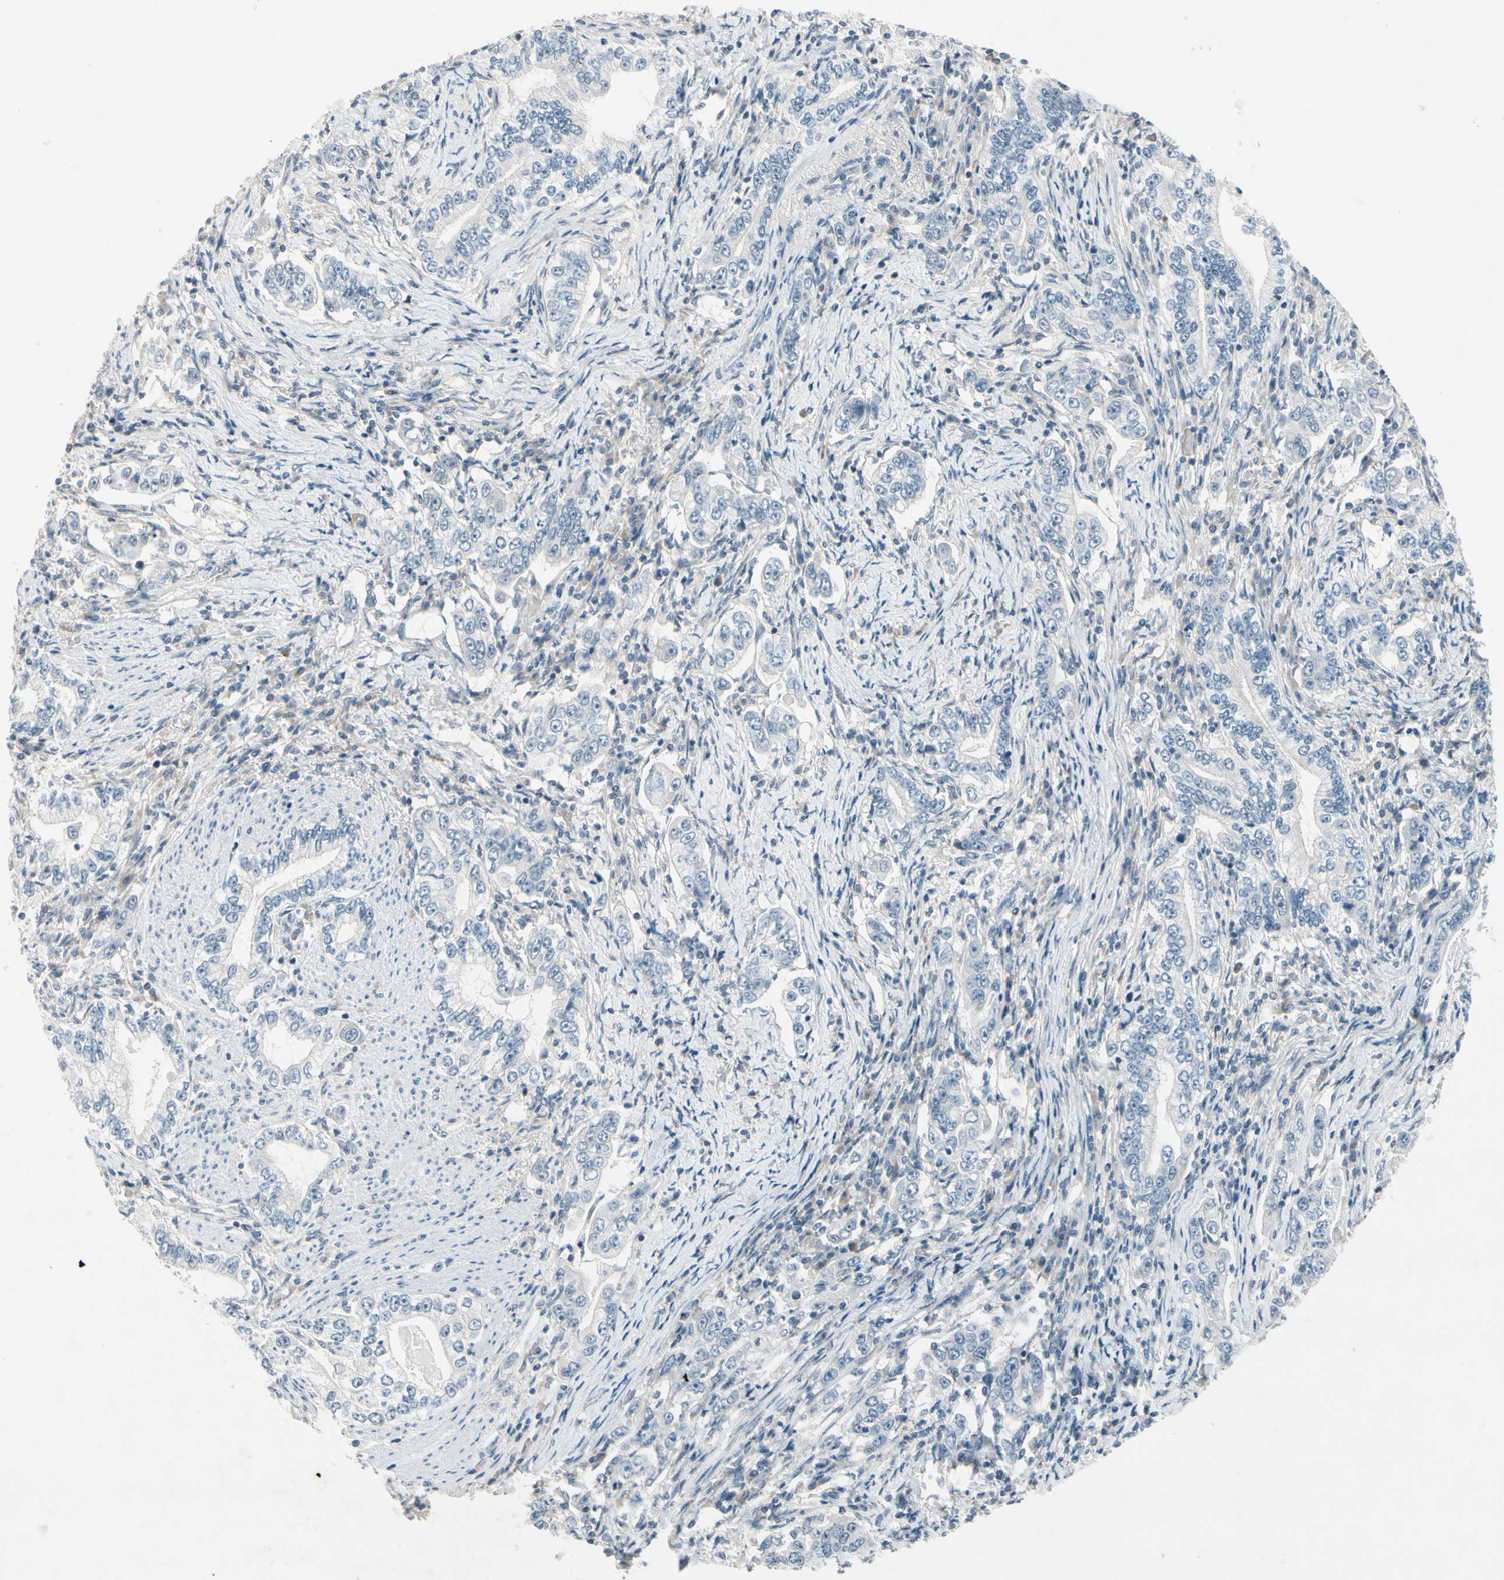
{"staining": {"intensity": "negative", "quantity": "none", "location": "none"}, "tissue": "stomach cancer", "cell_type": "Tumor cells", "image_type": "cancer", "snomed": [{"axis": "morphology", "description": "Adenocarcinoma, NOS"}, {"axis": "topography", "description": "Stomach, lower"}], "caption": "Human stomach cancer (adenocarcinoma) stained for a protein using immunohistochemistry (IHC) exhibits no expression in tumor cells.", "gene": "PIP5K1B", "patient": {"sex": "female", "age": 72}}